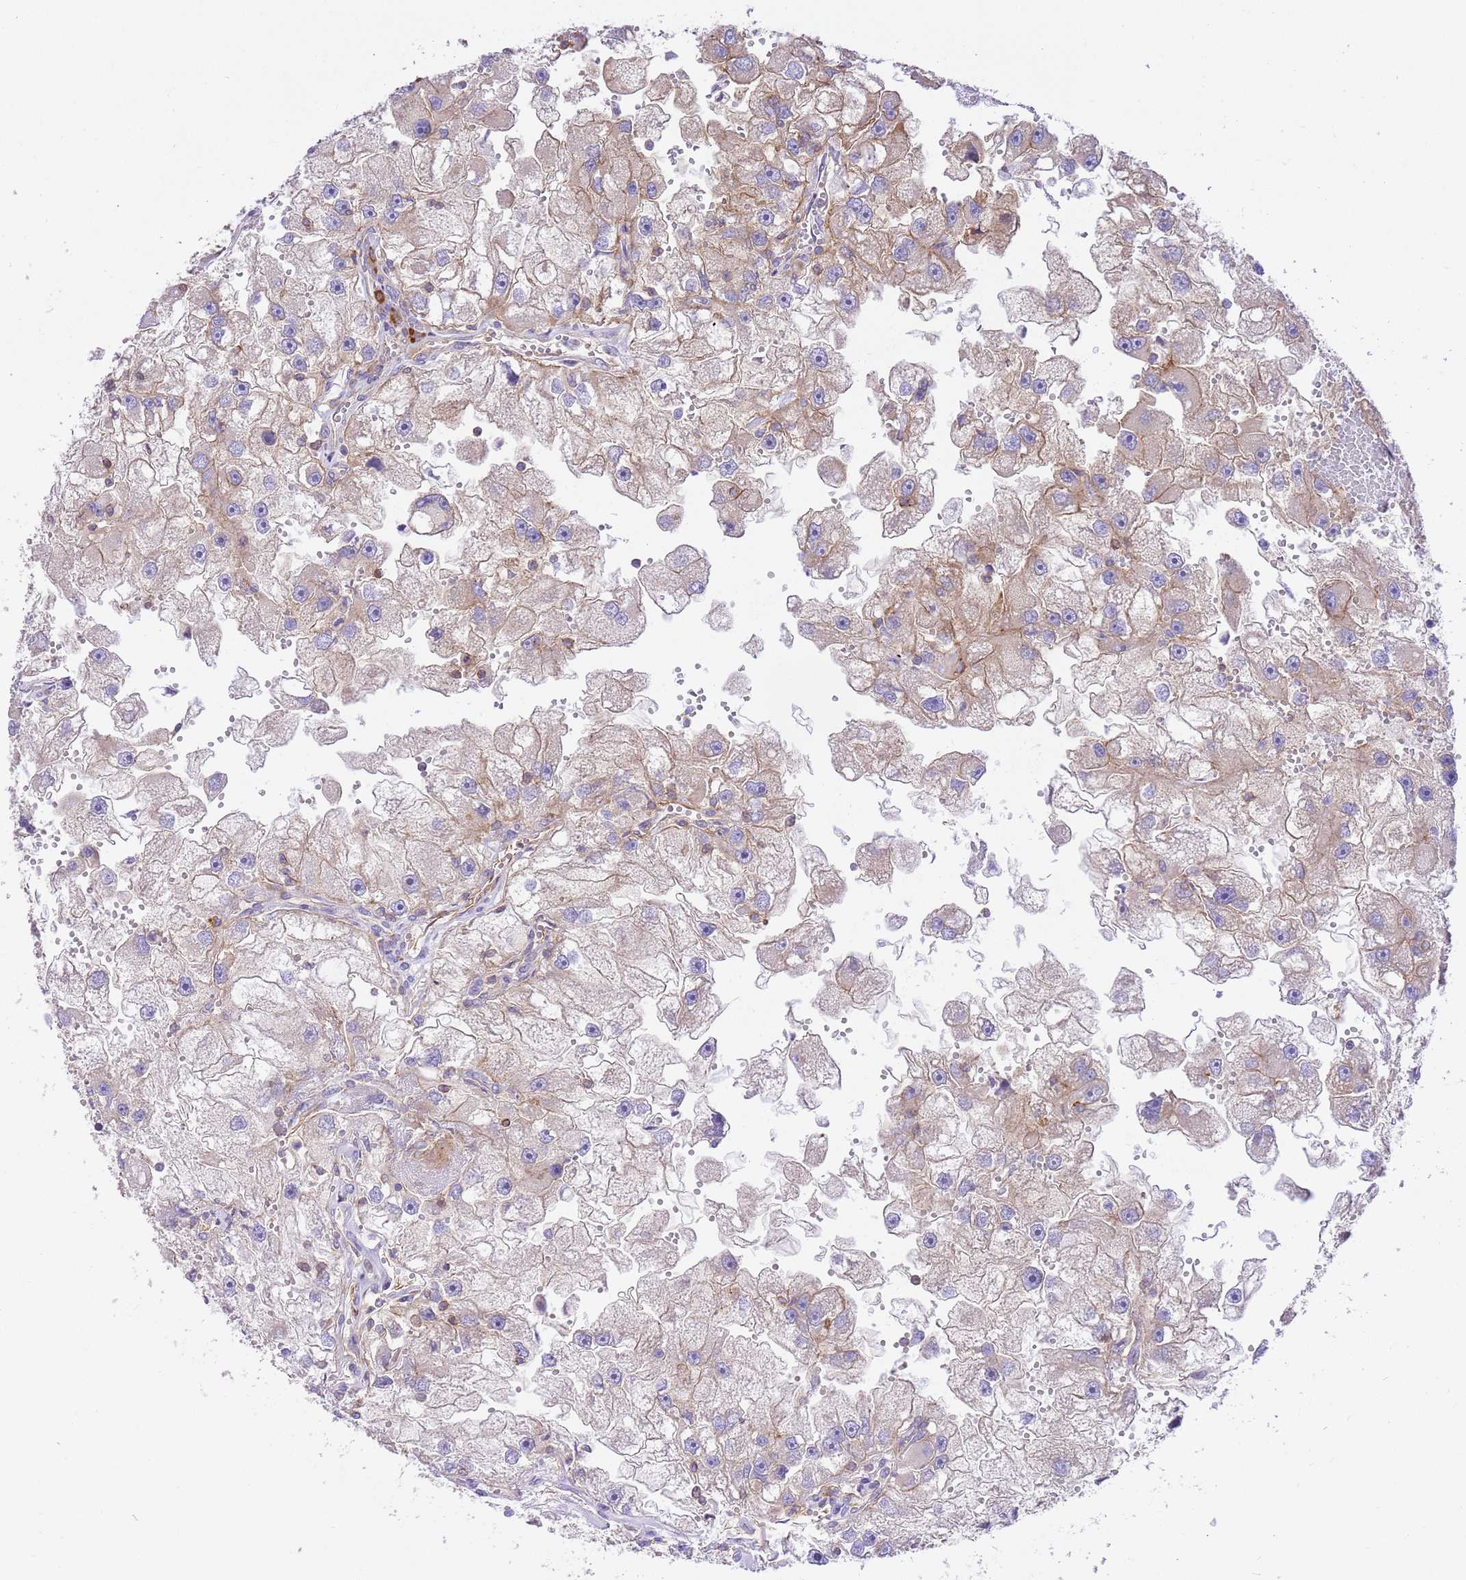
{"staining": {"intensity": "negative", "quantity": "none", "location": "none"}, "tissue": "renal cancer", "cell_type": "Tumor cells", "image_type": "cancer", "snomed": [{"axis": "morphology", "description": "Adenocarcinoma, NOS"}, {"axis": "topography", "description": "Kidney"}], "caption": "This is an immunohistochemistry image of human renal adenocarcinoma. There is no expression in tumor cells.", "gene": "EFCAB8", "patient": {"sex": "male", "age": 63}}